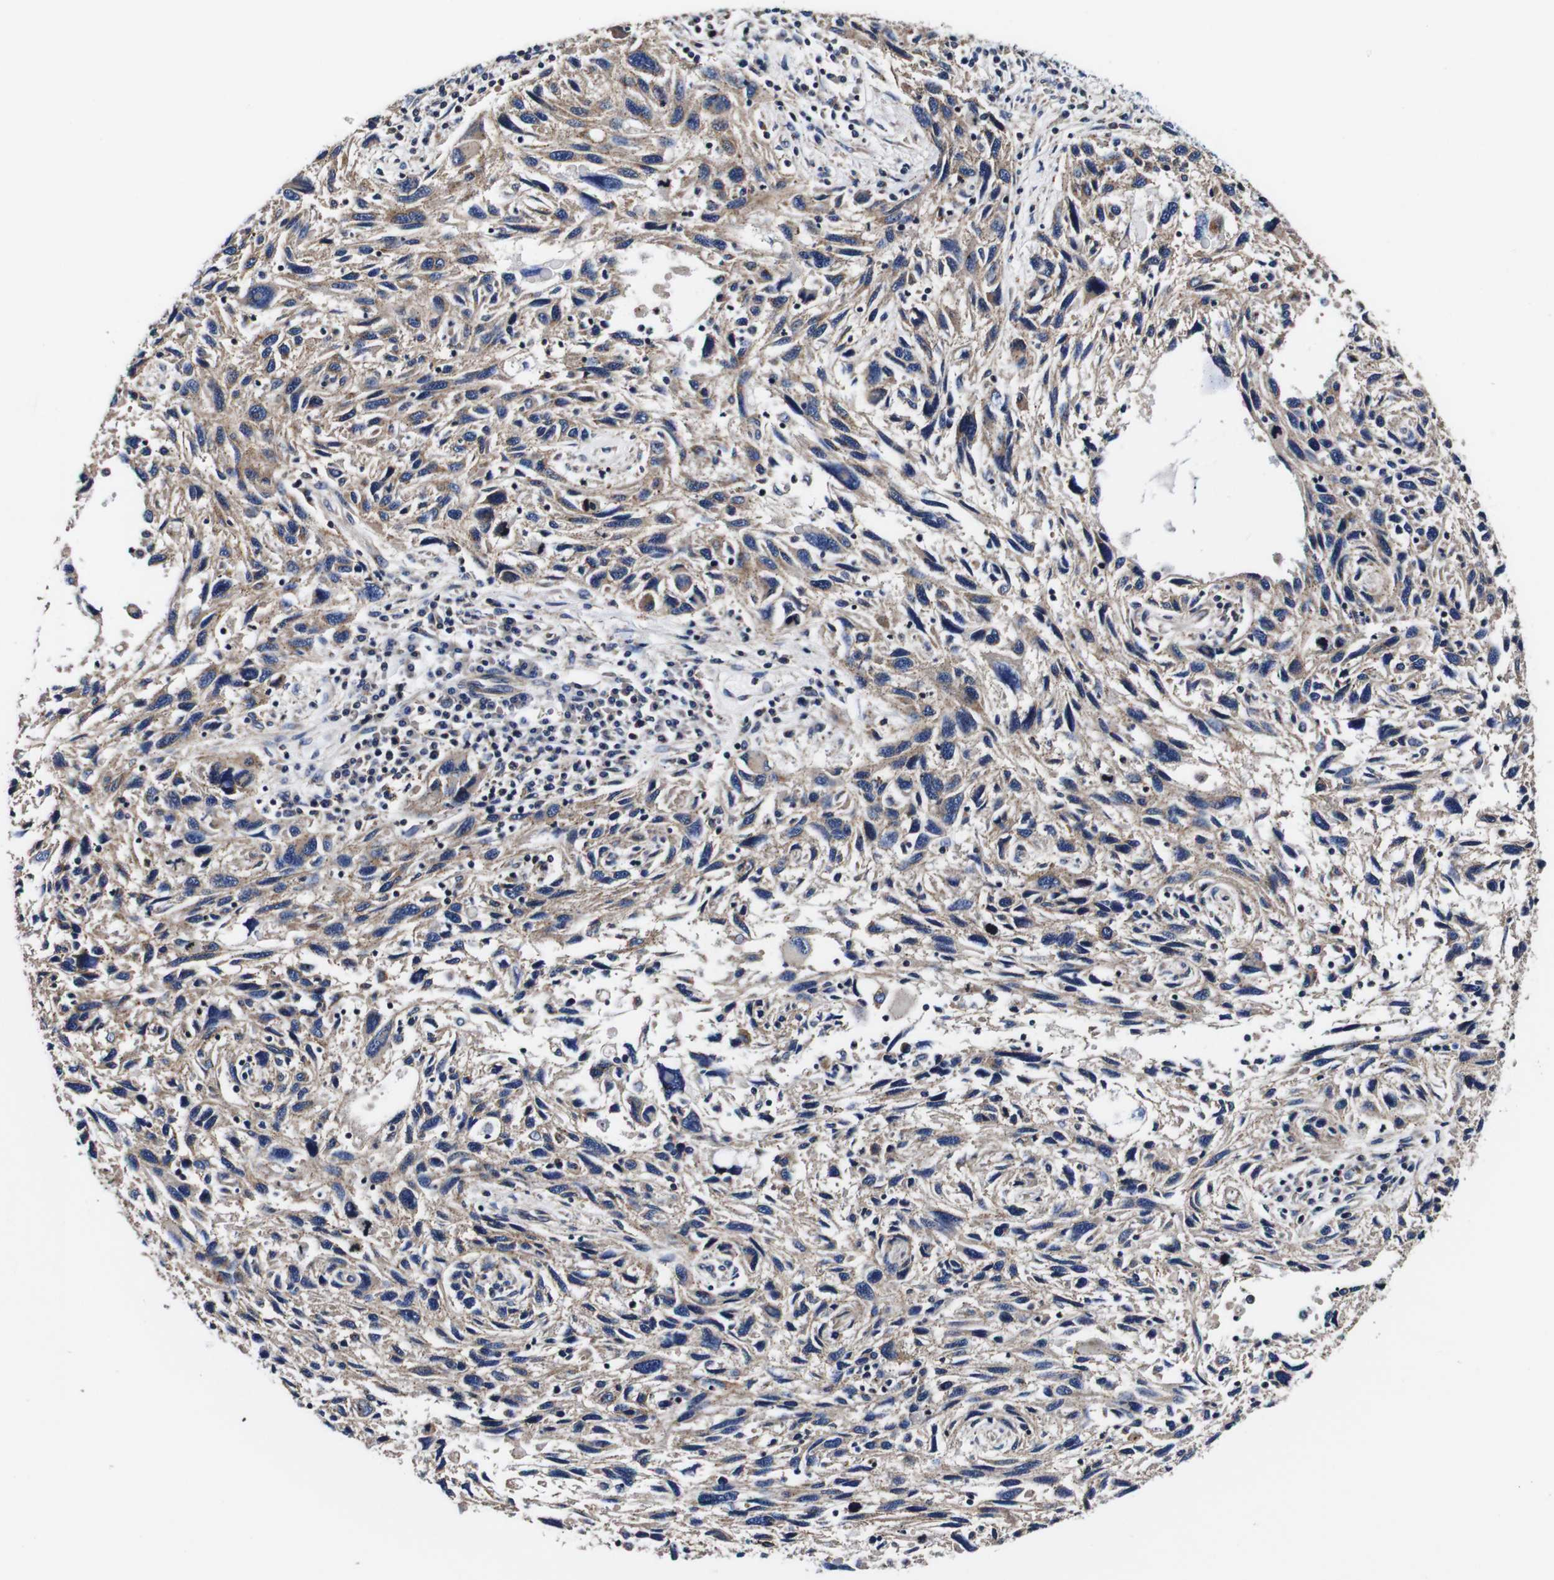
{"staining": {"intensity": "weak", "quantity": "25%-75%", "location": "cytoplasmic/membranous"}, "tissue": "melanoma", "cell_type": "Tumor cells", "image_type": "cancer", "snomed": [{"axis": "morphology", "description": "Malignant melanoma, NOS"}, {"axis": "topography", "description": "Skin"}], "caption": "Immunohistochemical staining of human melanoma demonstrates low levels of weak cytoplasmic/membranous protein staining in approximately 25%-75% of tumor cells.", "gene": "PDCD6IP", "patient": {"sex": "male", "age": 53}}